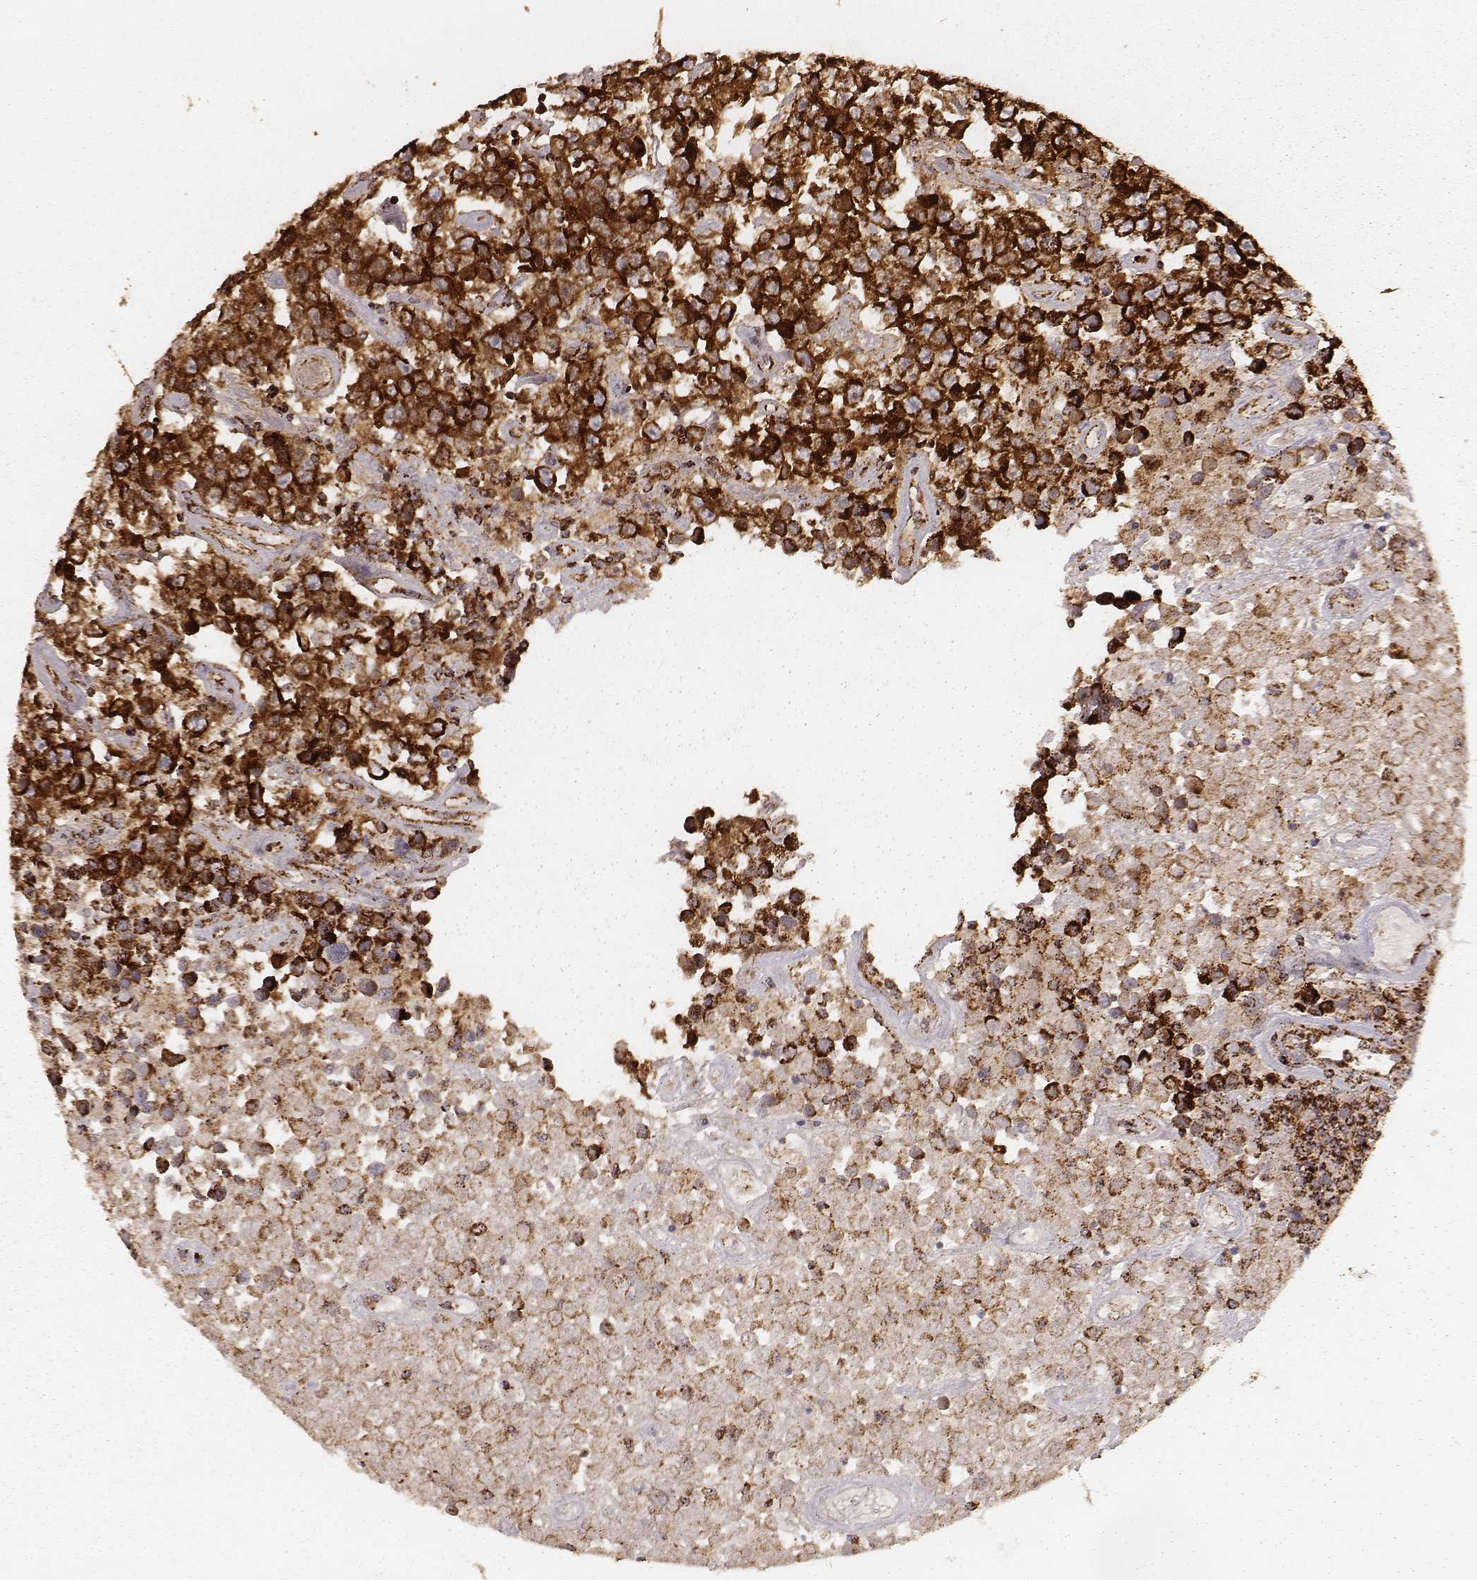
{"staining": {"intensity": "strong", "quantity": ">75%", "location": "cytoplasmic/membranous"}, "tissue": "testis cancer", "cell_type": "Tumor cells", "image_type": "cancer", "snomed": [{"axis": "morphology", "description": "Seminoma, NOS"}, {"axis": "topography", "description": "Testis"}], "caption": "Strong cytoplasmic/membranous protein positivity is appreciated in approximately >75% of tumor cells in testis cancer.", "gene": "CS", "patient": {"sex": "male", "age": 52}}